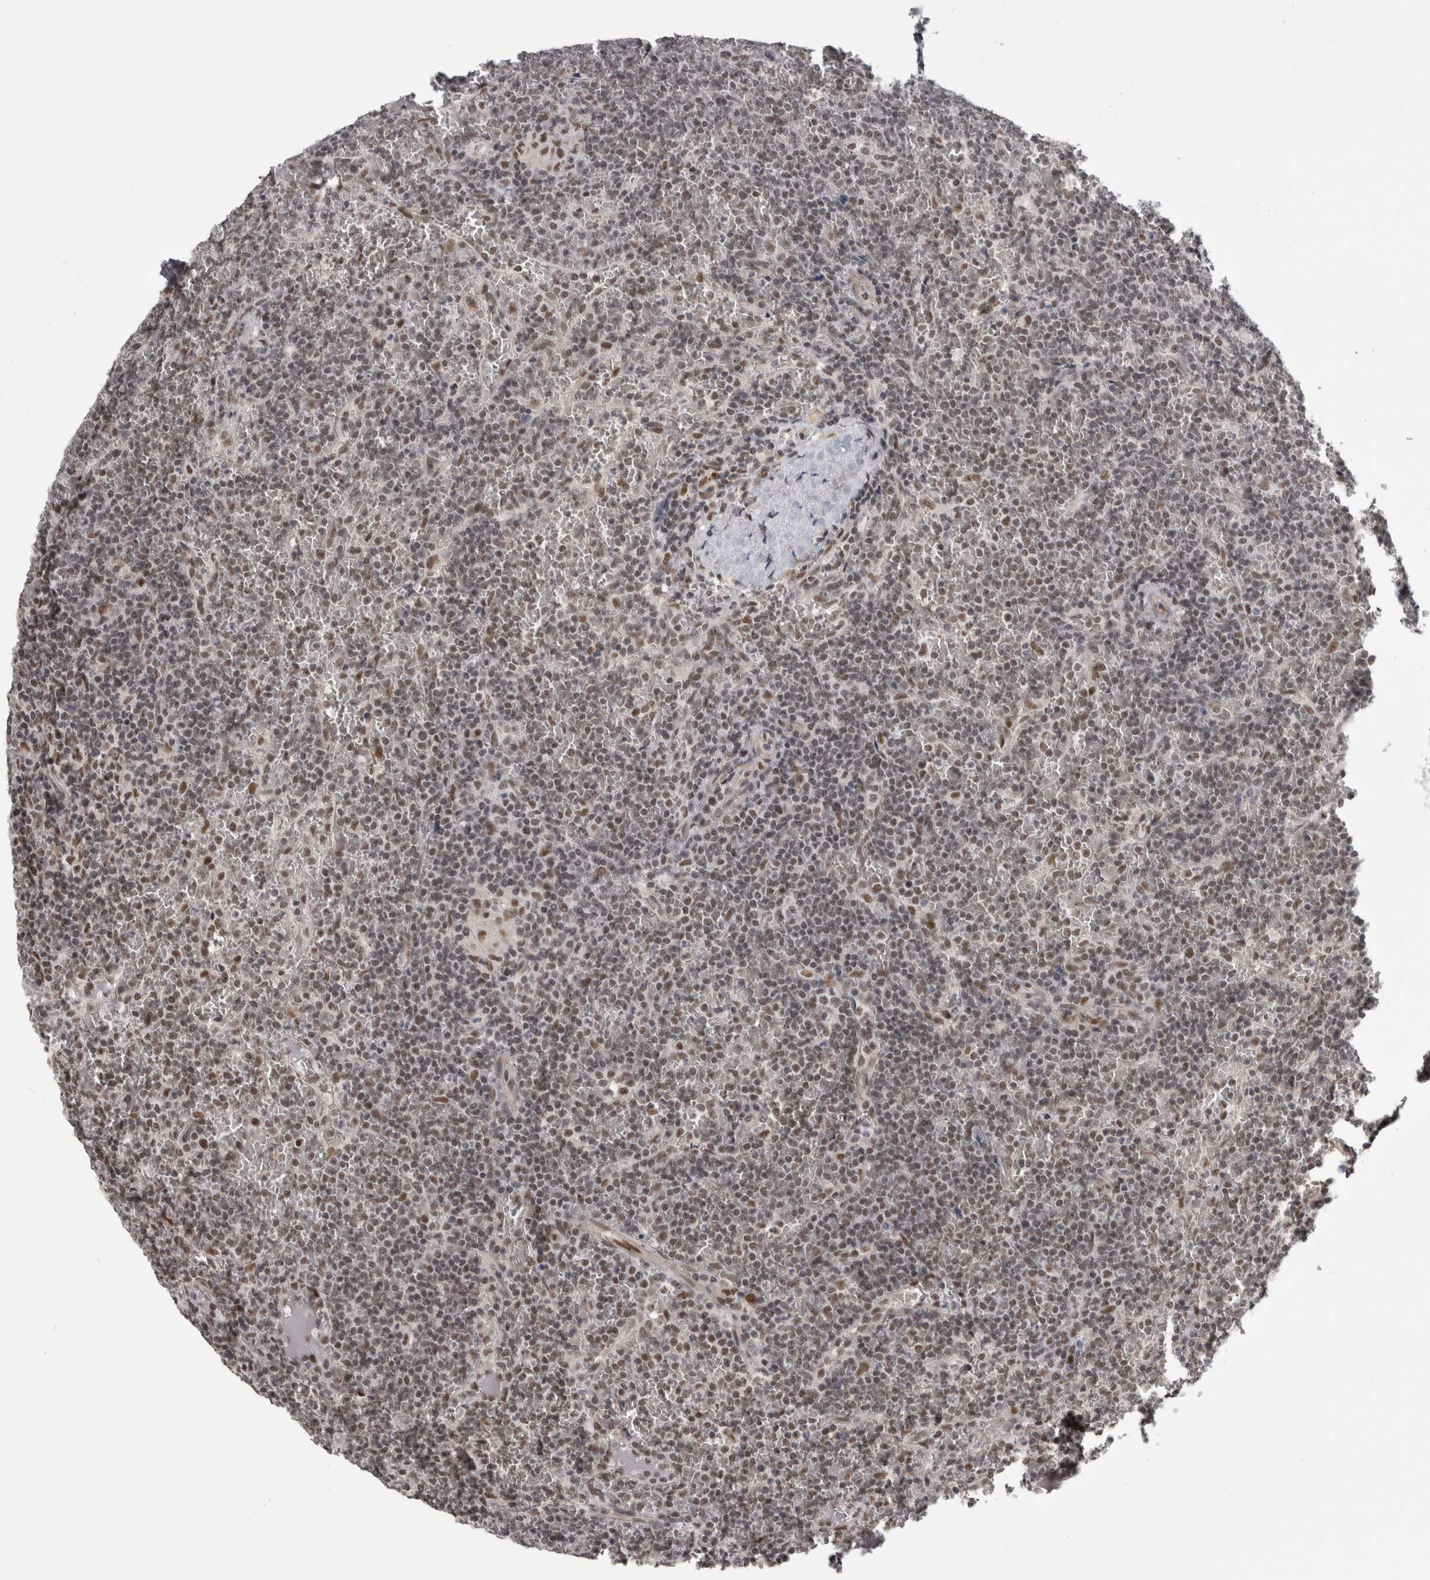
{"staining": {"intensity": "weak", "quantity": "25%-75%", "location": "nuclear"}, "tissue": "lymphoma", "cell_type": "Tumor cells", "image_type": "cancer", "snomed": [{"axis": "morphology", "description": "Malignant lymphoma, non-Hodgkin's type, Low grade"}, {"axis": "topography", "description": "Spleen"}], "caption": "Human low-grade malignant lymphoma, non-Hodgkin's type stained with a brown dye shows weak nuclear positive expression in about 25%-75% of tumor cells.", "gene": "CPSF2", "patient": {"sex": "female", "age": 19}}